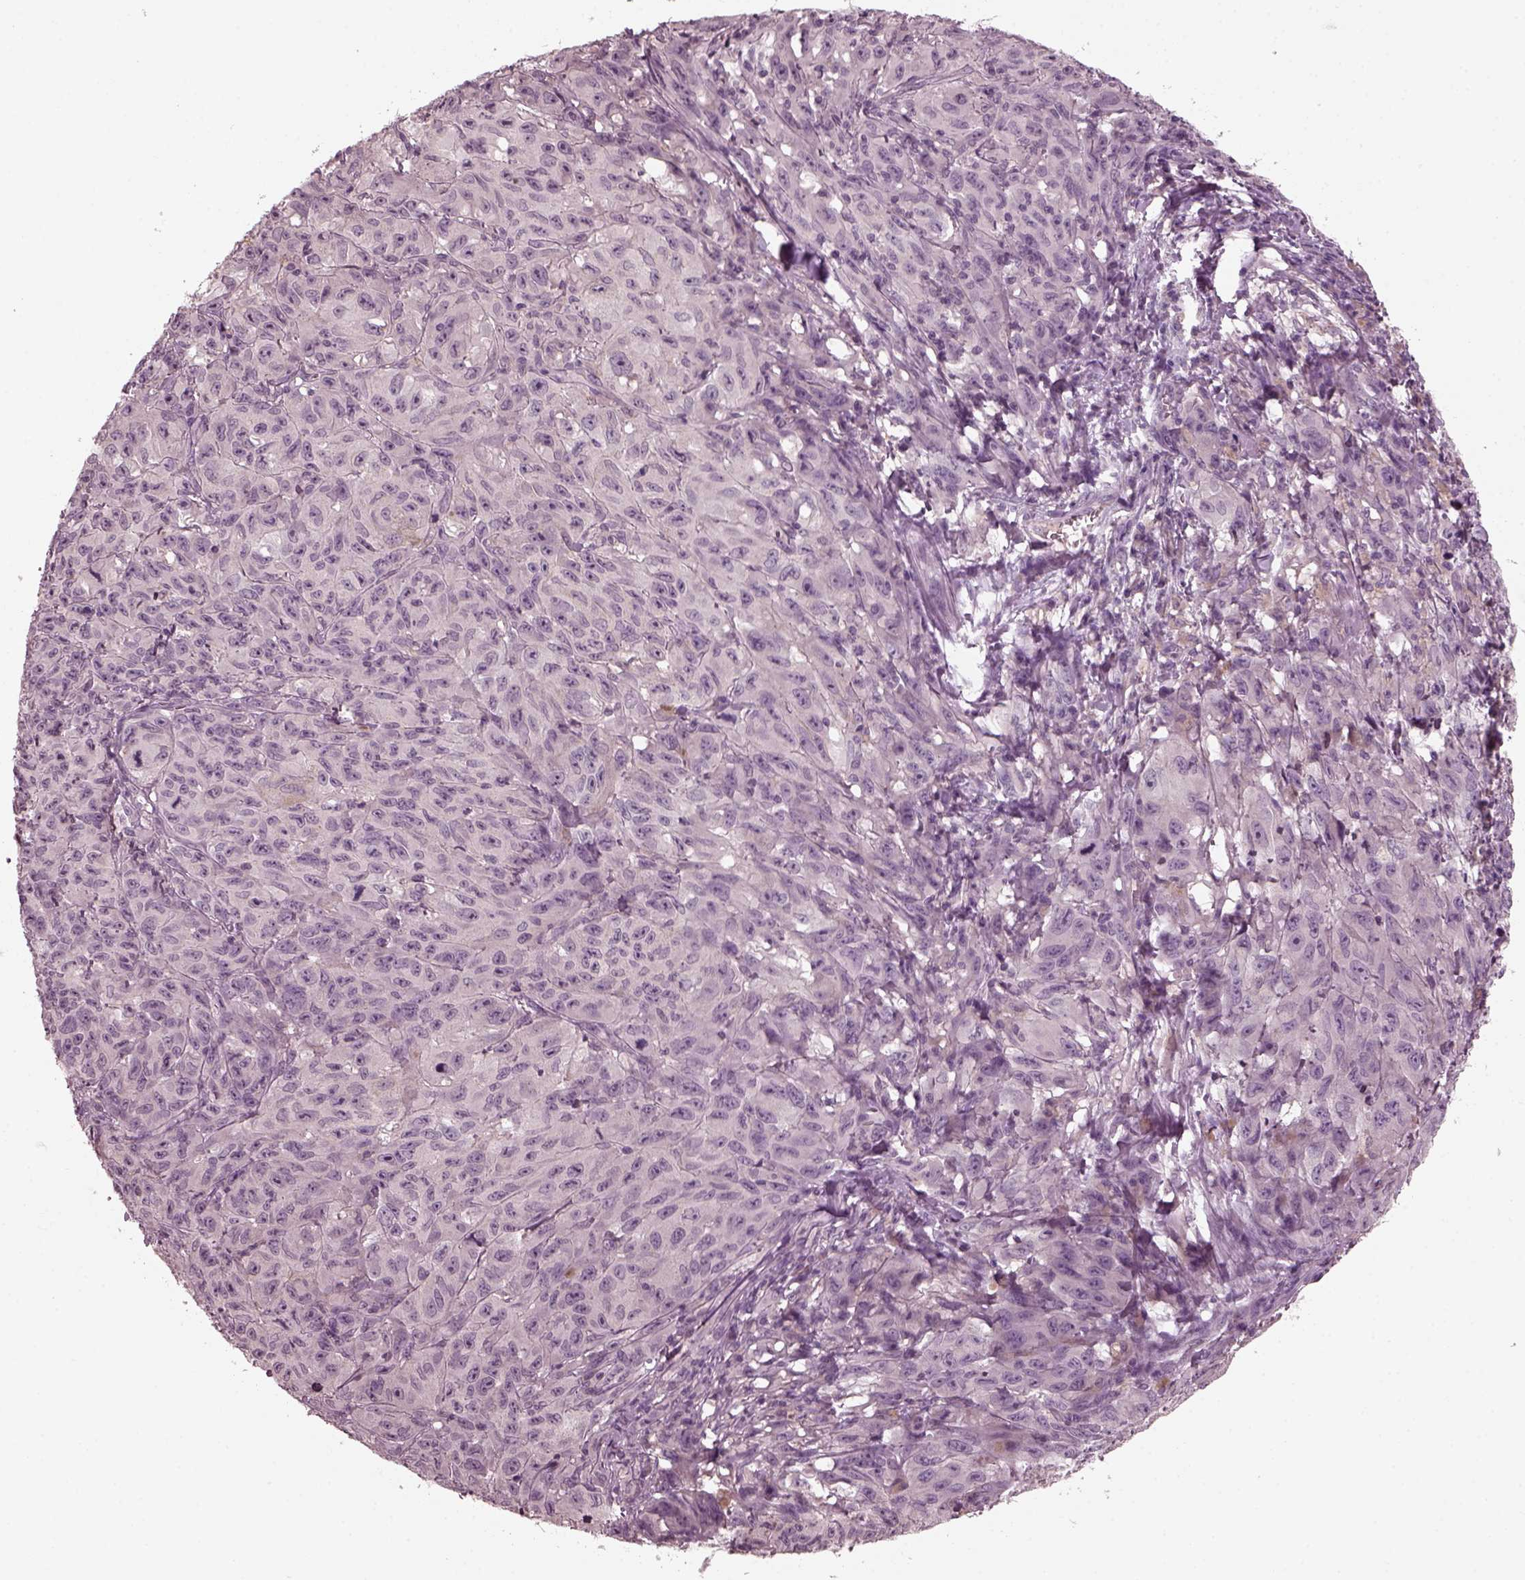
{"staining": {"intensity": "negative", "quantity": "none", "location": "none"}, "tissue": "melanoma", "cell_type": "Tumor cells", "image_type": "cancer", "snomed": [{"axis": "morphology", "description": "Malignant melanoma, NOS"}, {"axis": "topography", "description": "Vulva, labia, clitoris and Bartholin´s gland, NO"}], "caption": "The immunohistochemistry histopathology image has no significant staining in tumor cells of melanoma tissue. (Stains: DAB immunohistochemistry (IHC) with hematoxylin counter stain, Microscopy: brightfield microscopy at high magnification).", "gene": "PORCN", "patient": {"sex": "female", "age": 75}}